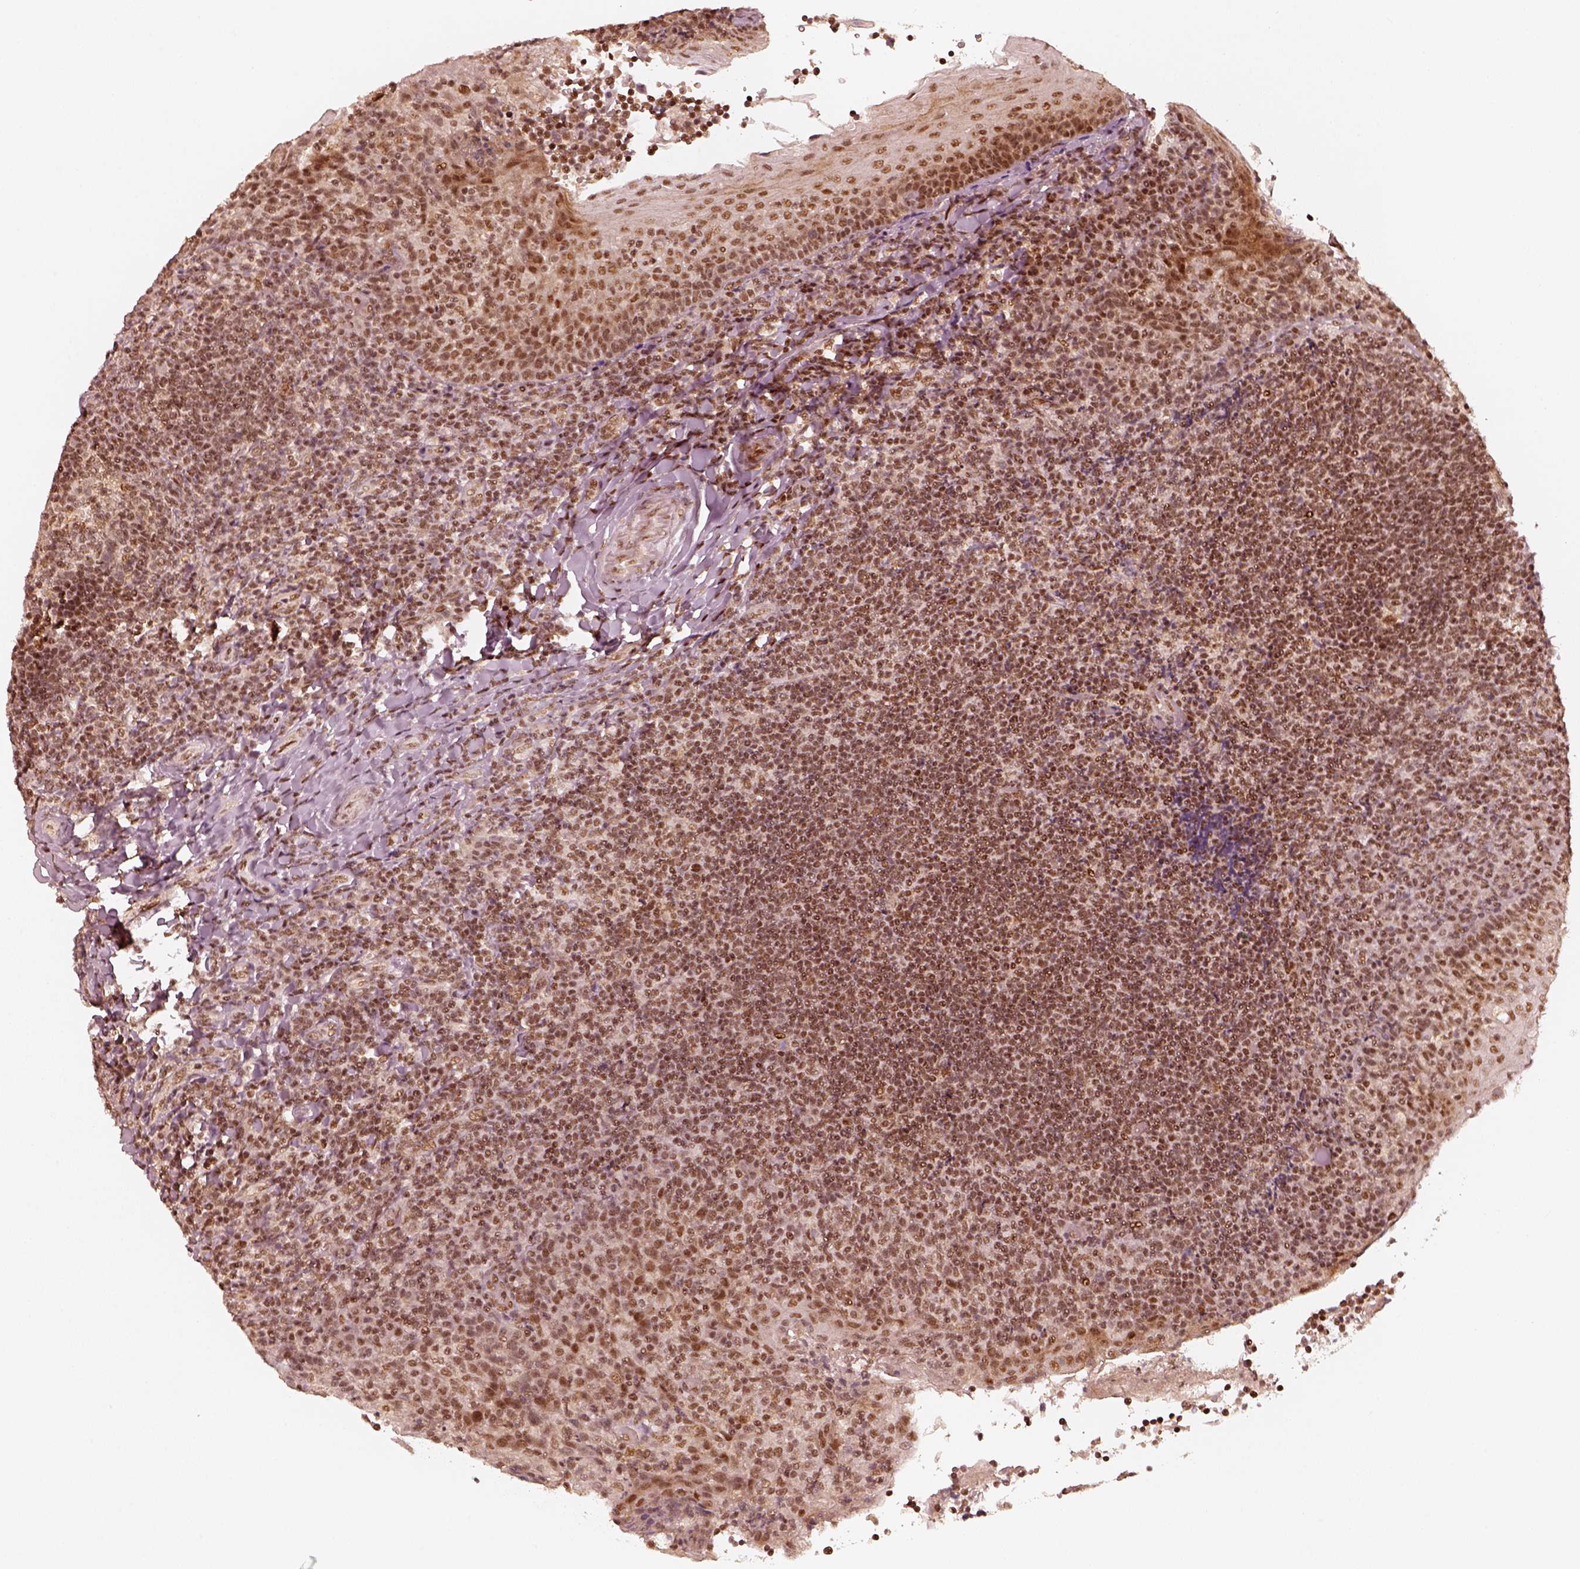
{"staining": {"intensity": "strong", "quantity": "<25%", "location": "nuclear"}, "tissue": "tonsil", "cell_type": "Germinal center cells", "image_type": "normal", "snomed": [{"axis": "morphology", "description": "Normal tissue, NOS"}, {"axis": "topography", "description": "Tonsil"}], "caption": "Unremarkable tonsil was stained to show a protein in brown. There is medium levels of strong nuclear positivity in about <25% of germinal center cells. (DAB (3,3'-diaminobenzidine) IHC with brightfield microscopy, high magnification).", "gene": "GMEB2", "patient": {"sex": "female", "age": 10}}